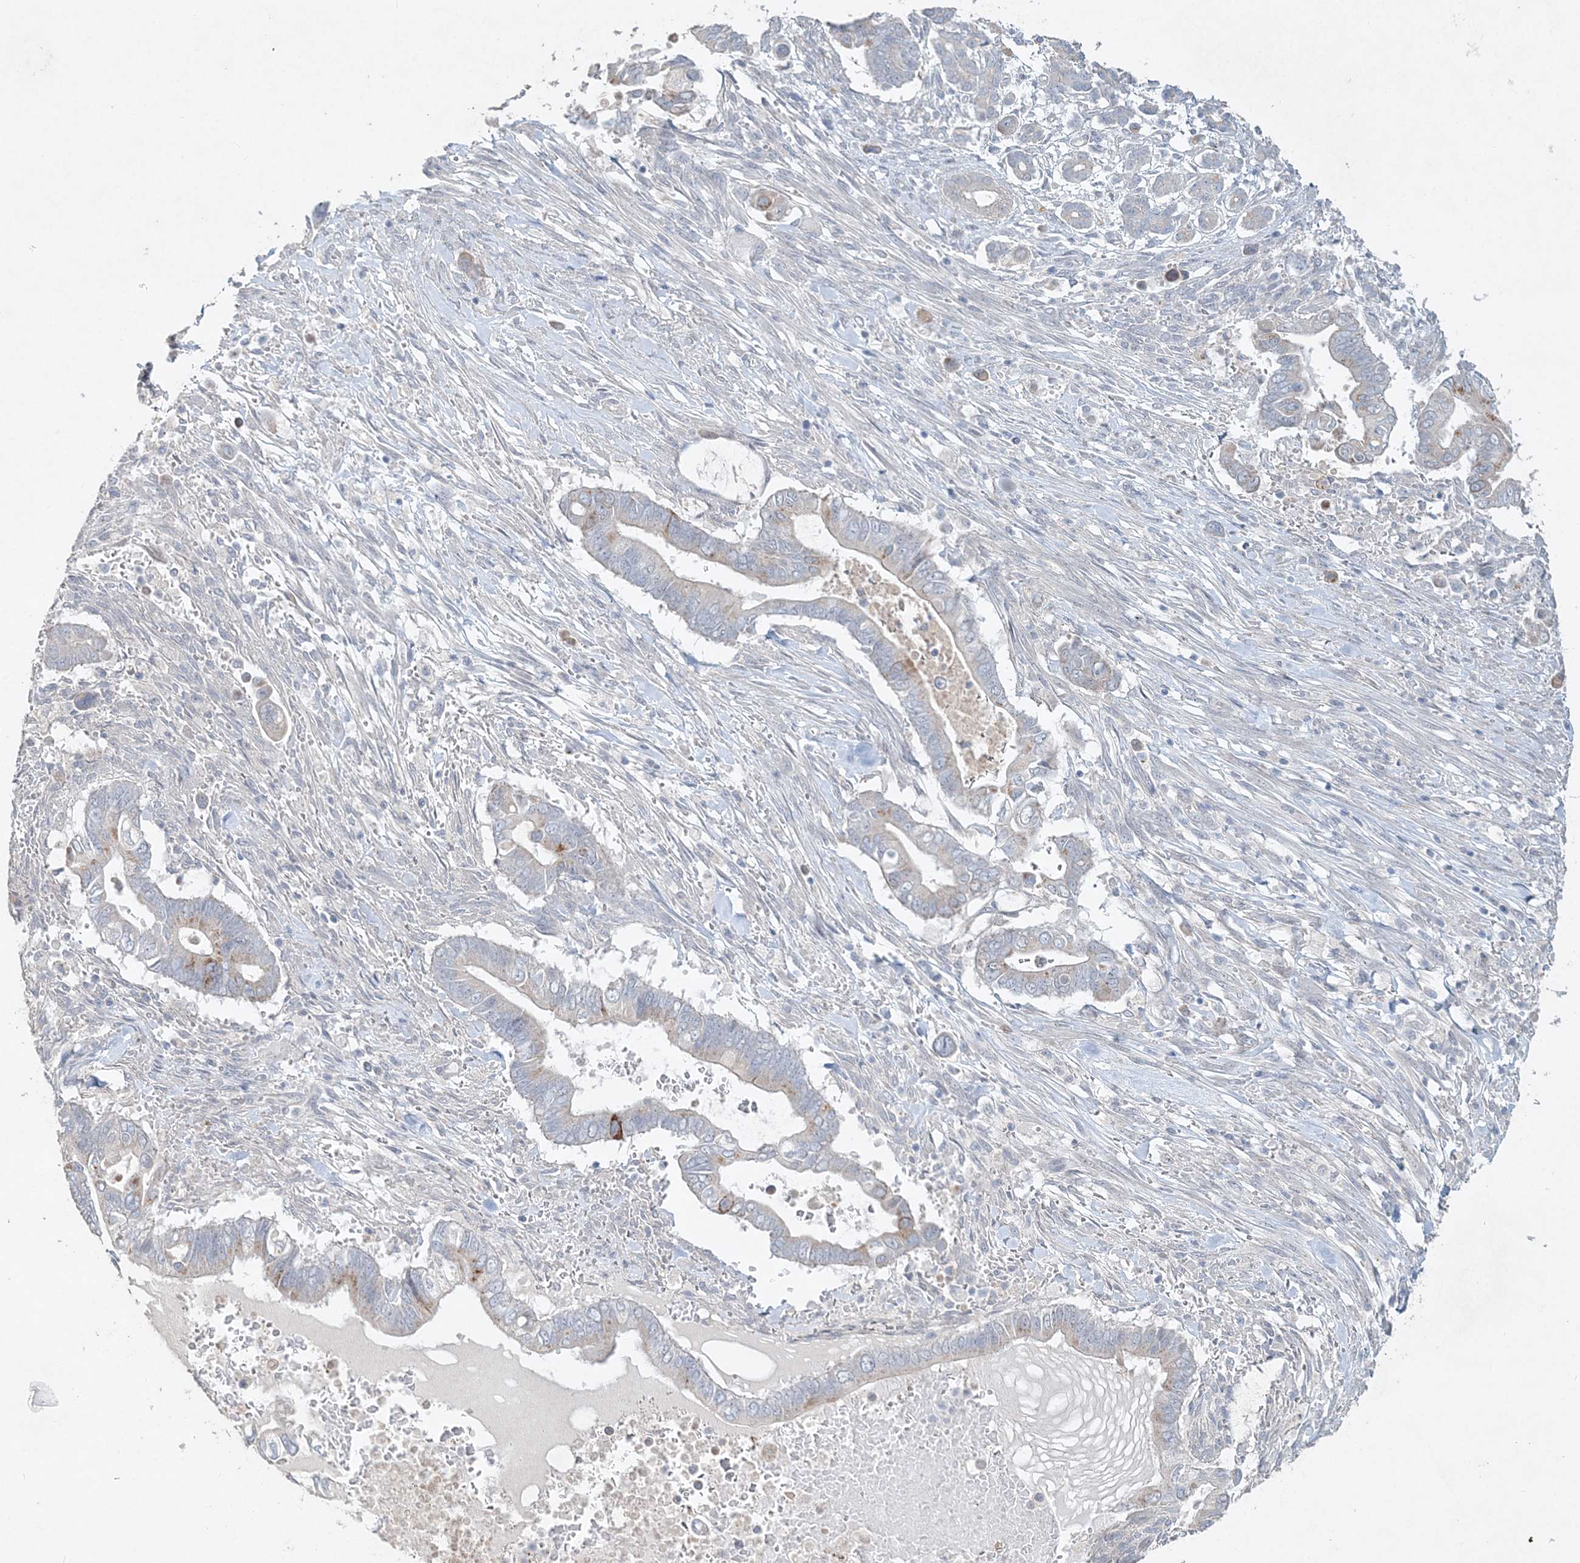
{"staining": {"intensity": "moderate", "quantity": "<25%", "location": "cytoplasmic/membranous"}, "tissue": "pancreatic cancer", "cell_type": "Tumor cells", "image_type": "cancer", "snomed": [{"axis": "morphology", "description": "Adenocarcinoma, NOS"}, {"axis": "topography", "description": "Pancreas"}], "caption": "A photomicrograph of adenocarcinoma (pancreatic) stained for a protein shows moderate cytoplasmic/membranous brown staining in tumor cells. (Brightfield microscopy of DAB IHC at high magnification).", "gene": "DNAH5", "patient": {"sex": "male", "age": 68}}